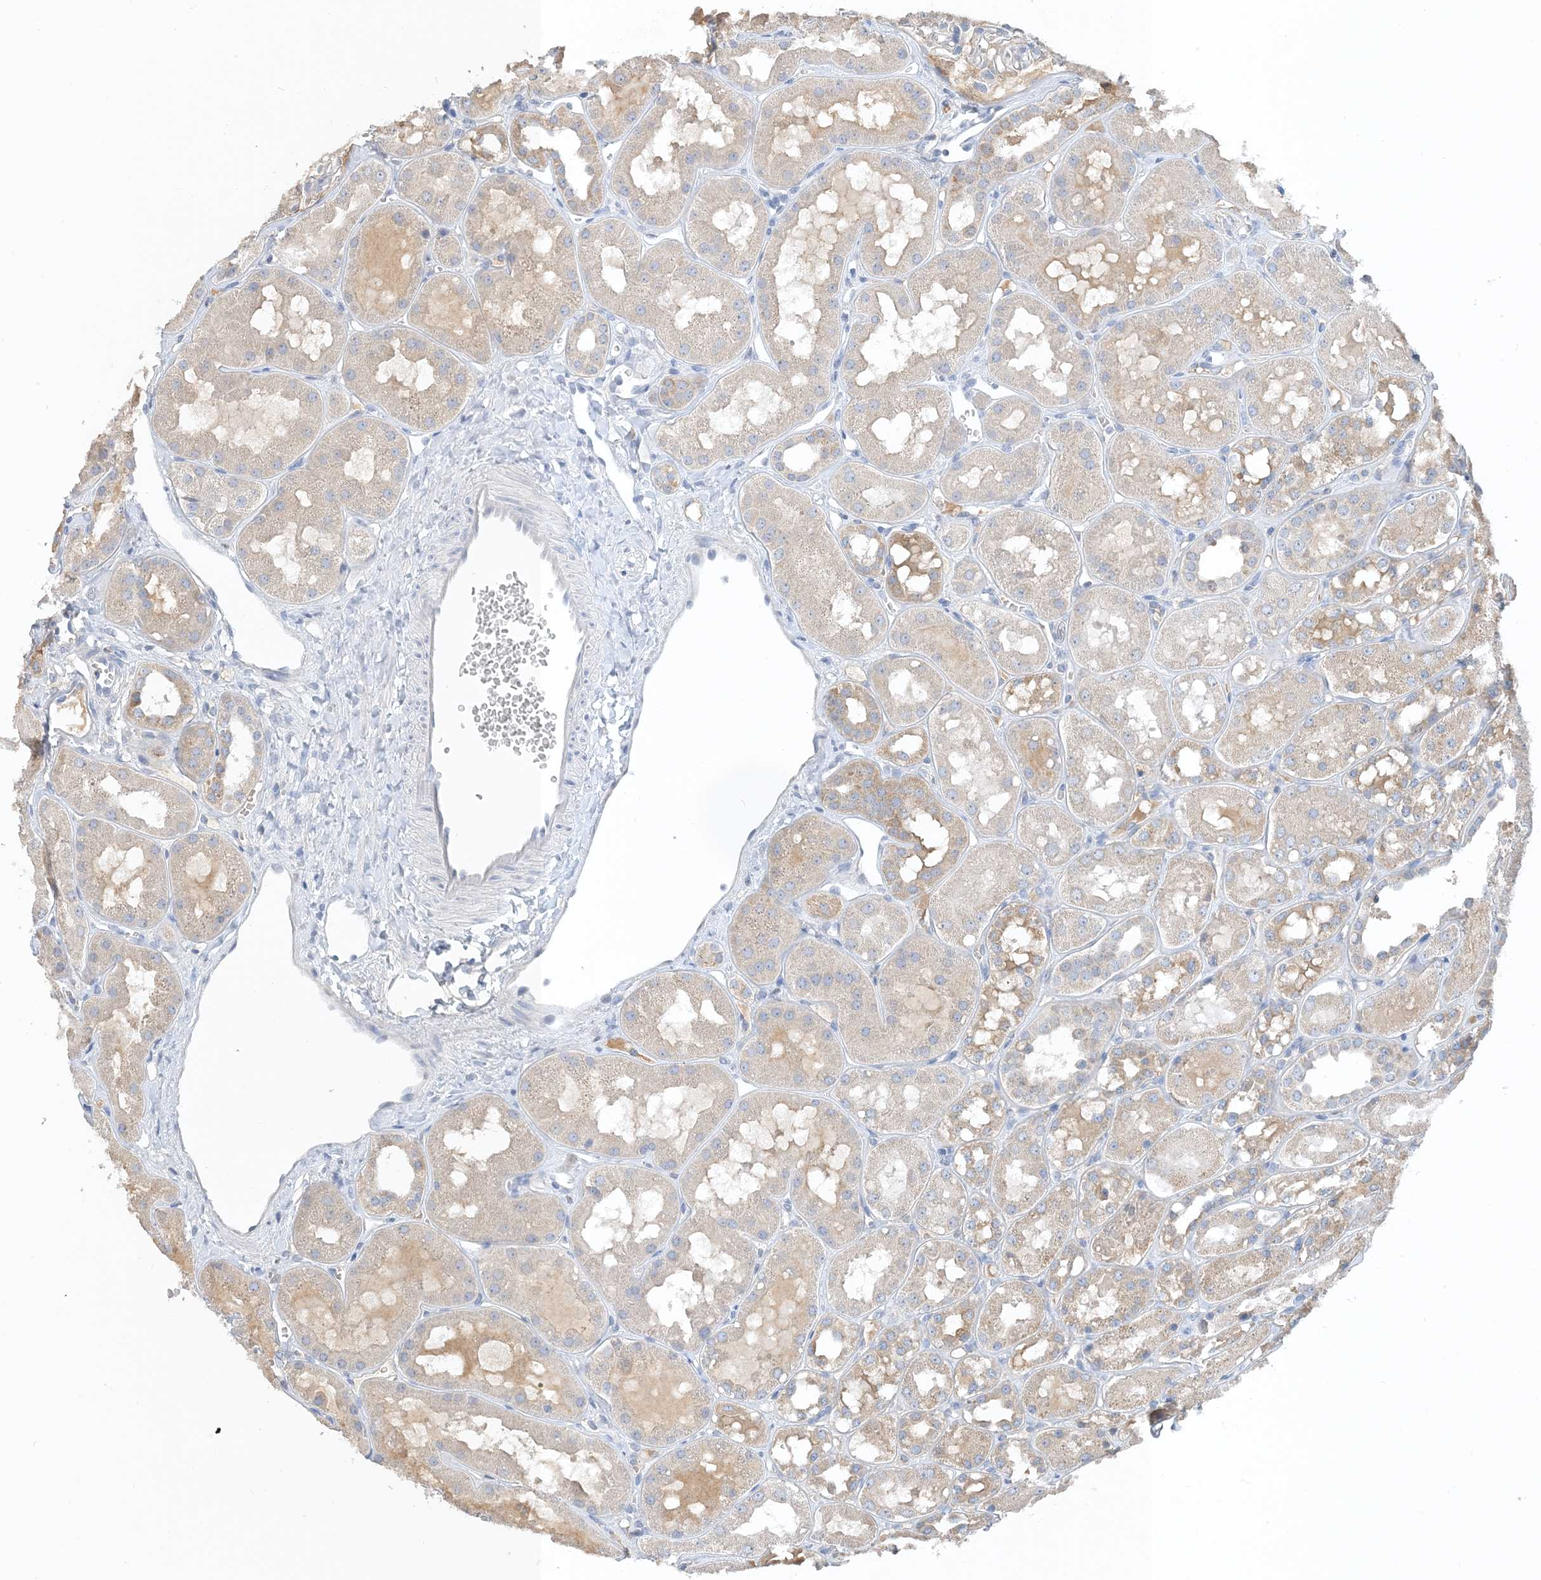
{"staining": {"intensity": "negative", "quantity": "none", "location": "none"}, "tissue": "kidney", "cell_type": "Cells in glomeruli", "image_type": "normal", "snomed": [{"axis": "morphology", "description": "Normal tissue, NOS"}, {"axis": "topography", "description": "Kidney"}], "caption": "IHC photomicrograph of benign kidney stained for a protein (brown), which displays no staining in cells in glomeruli.", "gene": "CTRL", "patient": {"sex": "male", "age": 16}}